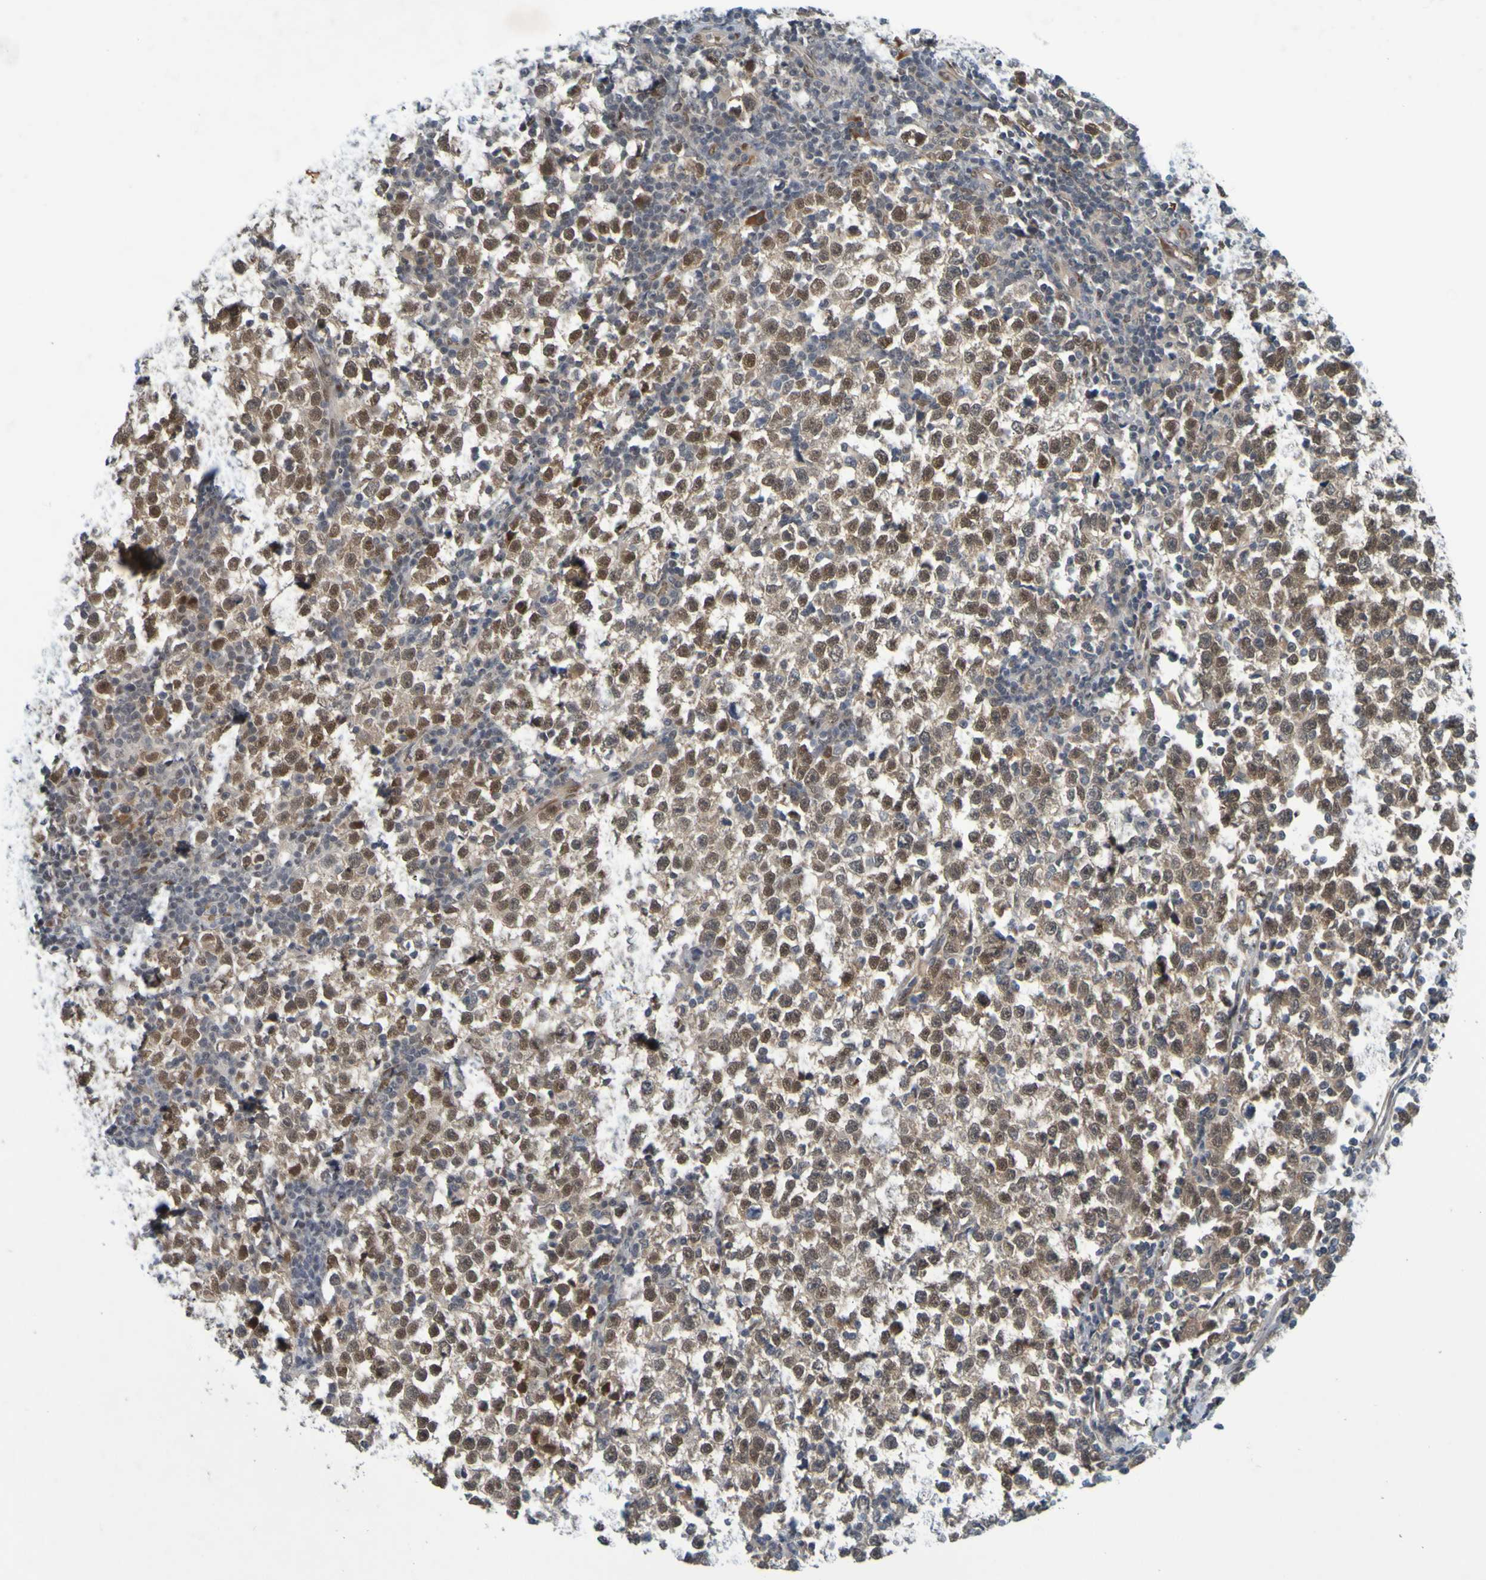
{"staining": {"intensity": "moderate", "quantity": ">75%", "location": "cytoplasmic/membranous,nuclear"}, "tissue": "testis cancer", "cell_type": "Tumor cells", "image_type": "cancer", "snomed": [{"axis": "morphology", "description": "Seminoma, NOS"}, {"axis": "topography", "description": "Testis"}], "caption": "Testis seminoma tissue exhibits moderate cytoplasmic/membranous and nuclear expression in about >75% of tumor cells, visualized by immunohistochemistry.", "gene": "MCPH1", "patient": {"sex": "male", "age": 43}}